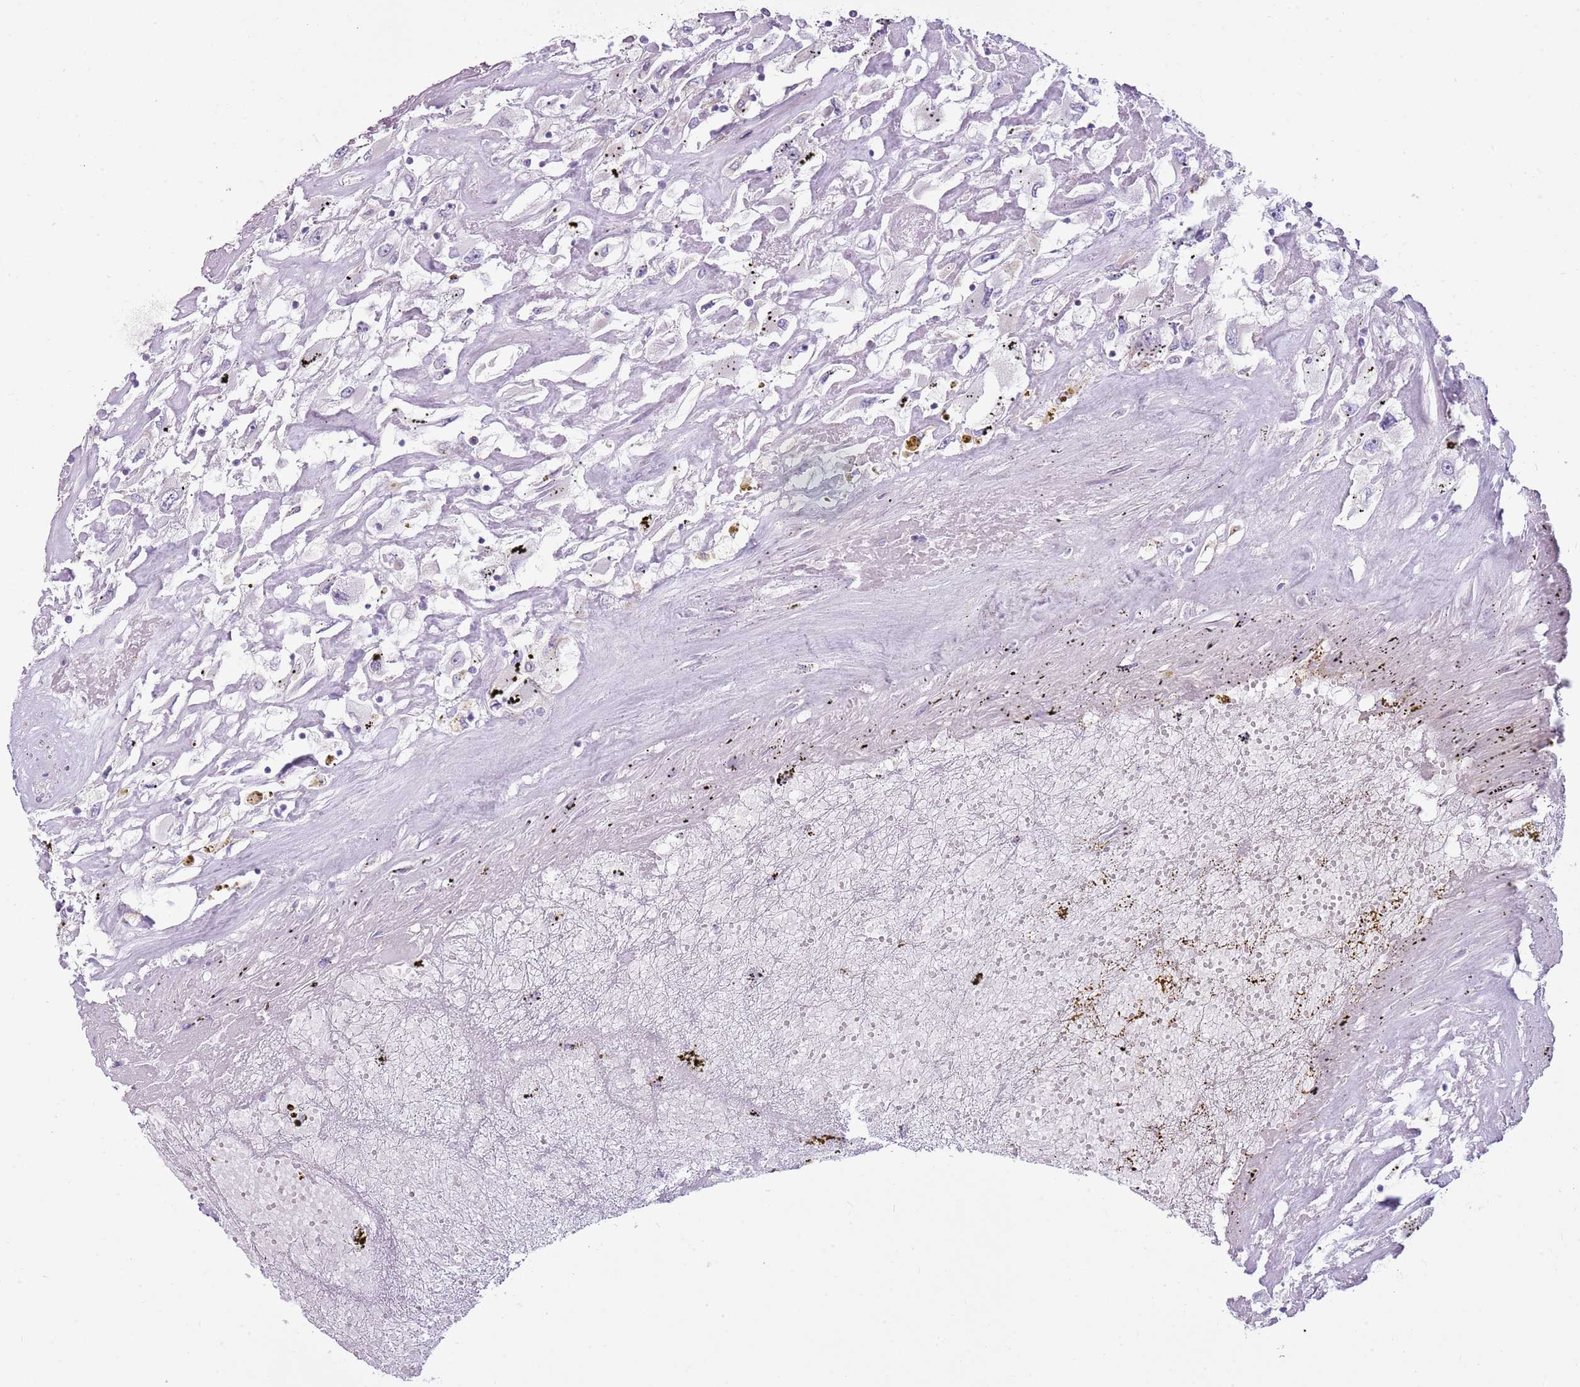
{"staining": {"intensity": "negative", "quantity": "none", "location": "none"}, "tissue": "renal cancer", "cell_type": "Tumor cells", "image_type": "cancer", "snomed": [{"axis": "morphology", "description": "Adenocarcinoma, NOS"}, {"axis": "topography", "description": "Kidney"}], "caption": "Immunohistochemical staining of human renal adenocarcinoma reveals no significant expression in tumor cells.", "gene": "SNX1", "patient": {"sex": "female", "age": 52}}